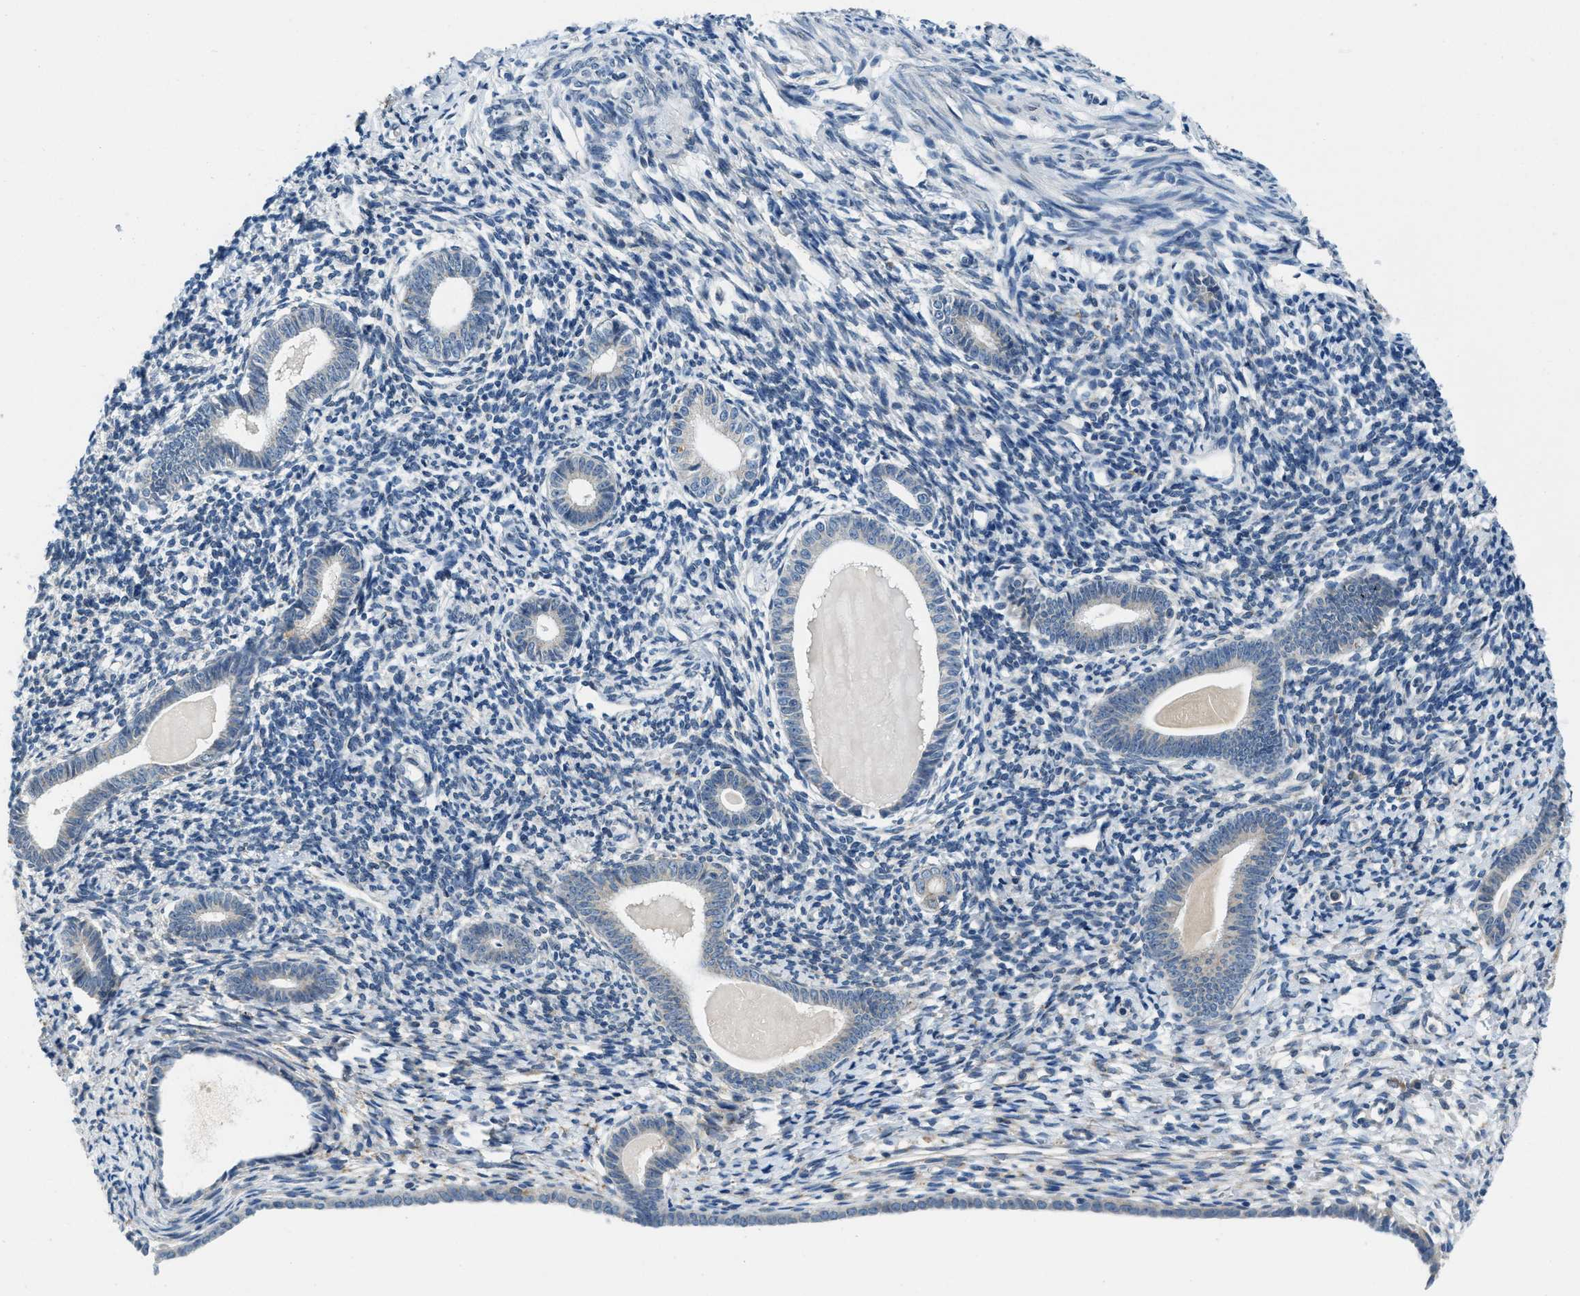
{"staining": {"intensity": "negative", "quantity": "none", "location": "none"}, "tissue": "endometrium", "cell_type": "Cells in endometrial stroma", "image_type": "normal", "snomed": [{"axis": "morphology", "description": "Normal tissue, NOS"}, {"axis": "topography", "description": "Endometrium"}], "caption": "Immunohistochemistry of benign human endometrium displays no expression in cells in endometrial stroma.", "gene": "BCAP31", "patient": {"sex": "female", "age": 71}}